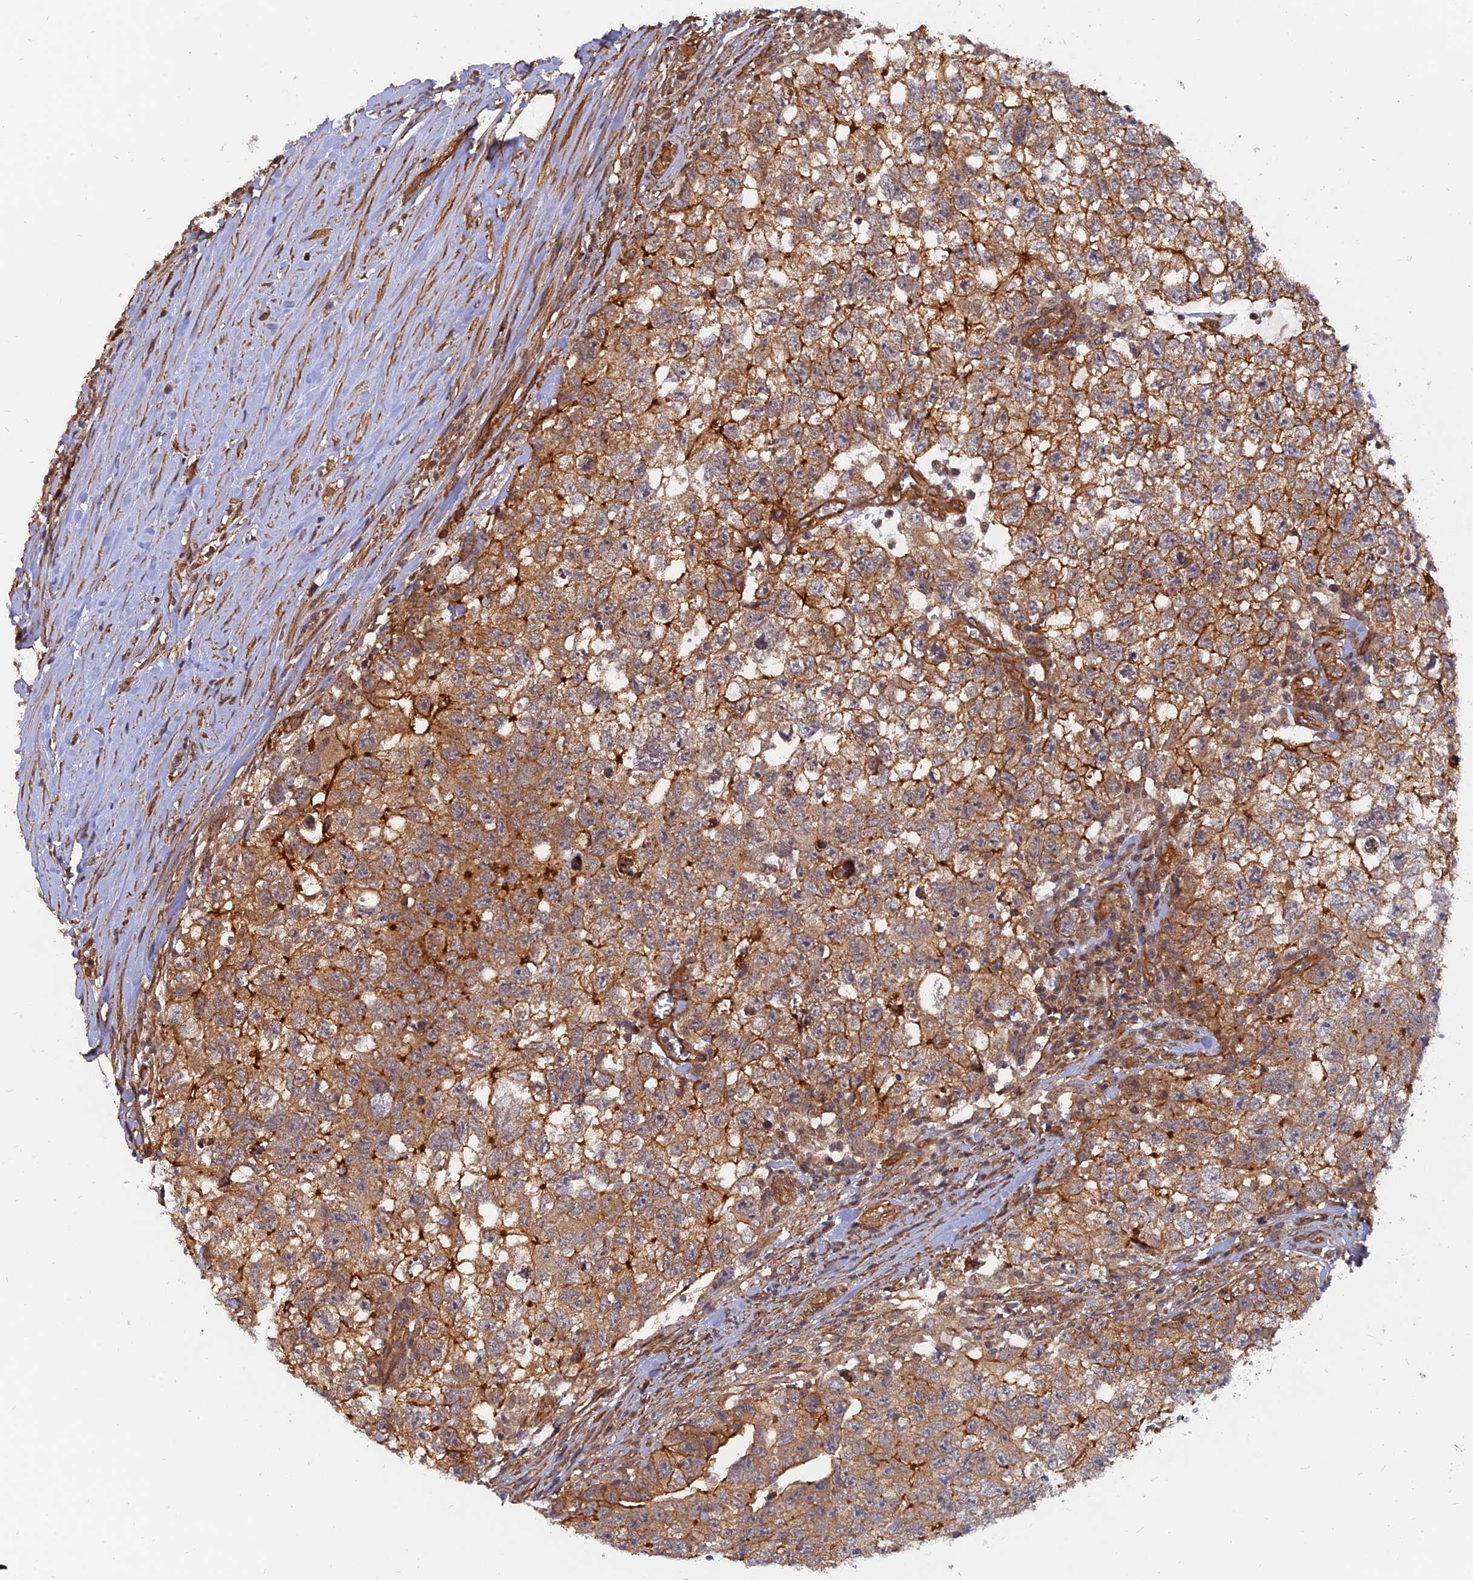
{"staining": {"intensity": "moderate", "quantity": ">75%", "location": "cytoplasmic/membranous"}, "tissue": "testis cancer", "cell_type": "Tumor cells", "image_type": "cancer", "snomed": [{"axis": "morphology", "description": "Seminoma, NOS"}, {"axis": "morphology", "description": "Carcinoma, Embryonal, NOS"}, {"axis": "topography", "description": "Testis"}], "caption": "IHC of testis cancer displays medium levels of moderate cytoplasmic/membranous positivity in about >75% of tumor cells.", "gene": "WDR41", "patient": {"sex": "male", "age": 29}}